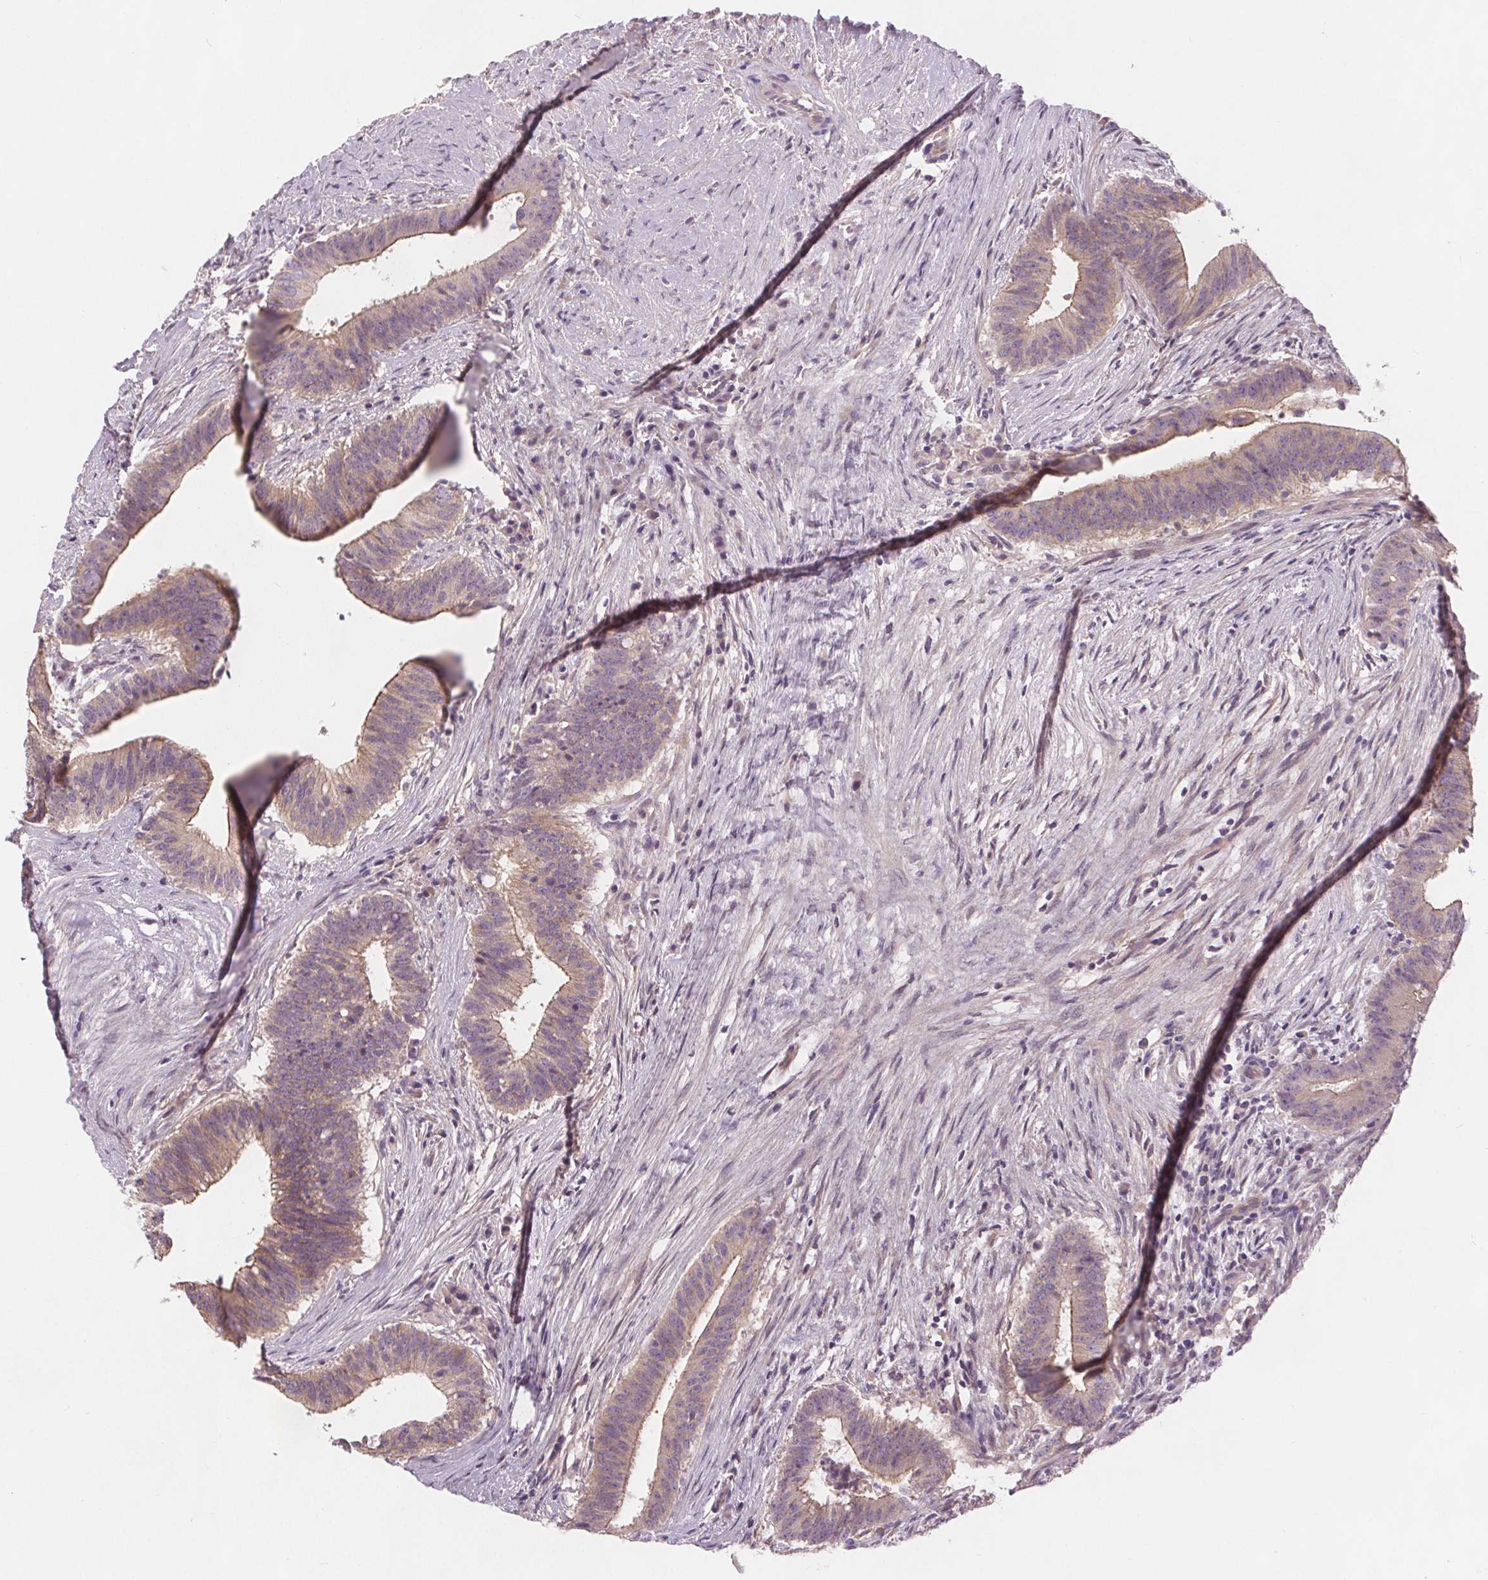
{"staining": {"intensity": "moderate", "quantity": "<25%", "location": "cytoplasmic/membranous"}, "tissue": "colorectal cancer", "cell_type": "Tumor cells", "image_type": "cancer", "snomed": [{"axis": "morphology", "description": "Adenocarcinoma, NOS"}, {"axis": "topography", "description": "Colon"}], "caption": "Protein expression analysis of human colorectal adenocarcinoma reveals moderate cytoplasmic/membranous staining in about <25% of tumor cells.", "gene": "VNN1", "patient": {"sex": "female", "age": 43}}